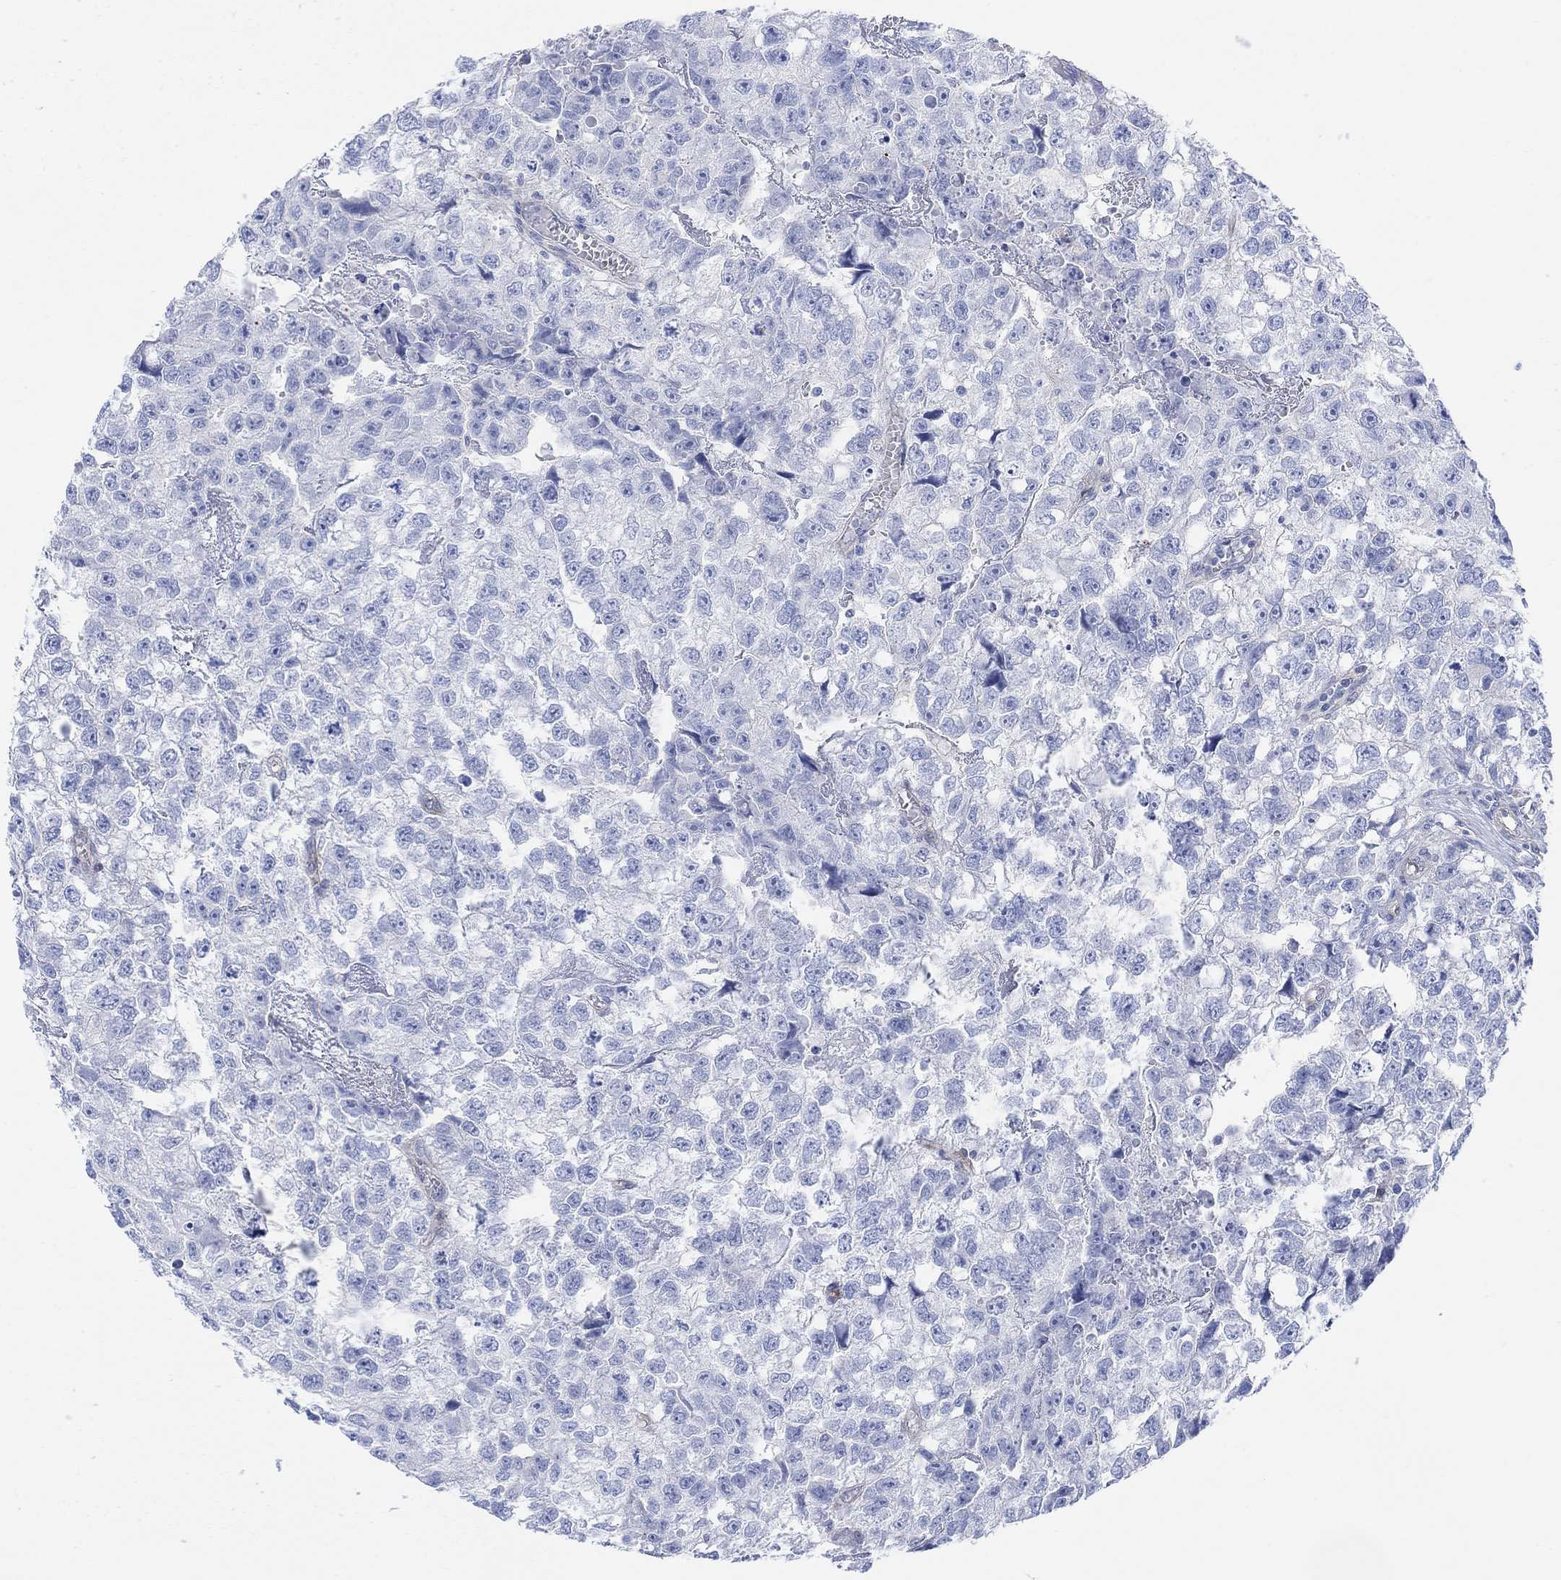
{"staining": {"intensity": "negative", "quantity": "none", "location": "none"}, "tissue": "testis cancer", "cell_type": "Tumor cells", "image_type": "cancer", "snomed": [{"axis": "morphology", "description": "Carcinoma, Embryonal, NOS"}, {"axis": "morphology", "description": "Teratoma, malignant, NOS"}, {"axis": "topography", "description": "Testis"}], "caption": "High magnification brightfield microscopy of testis cancer stained with DAB (brown) and counterstained with hematoxylin (blue): tumor cells show no significant positivity.", "gene": "TLDC2", "patient": {"sex": "male", "age": 44}}